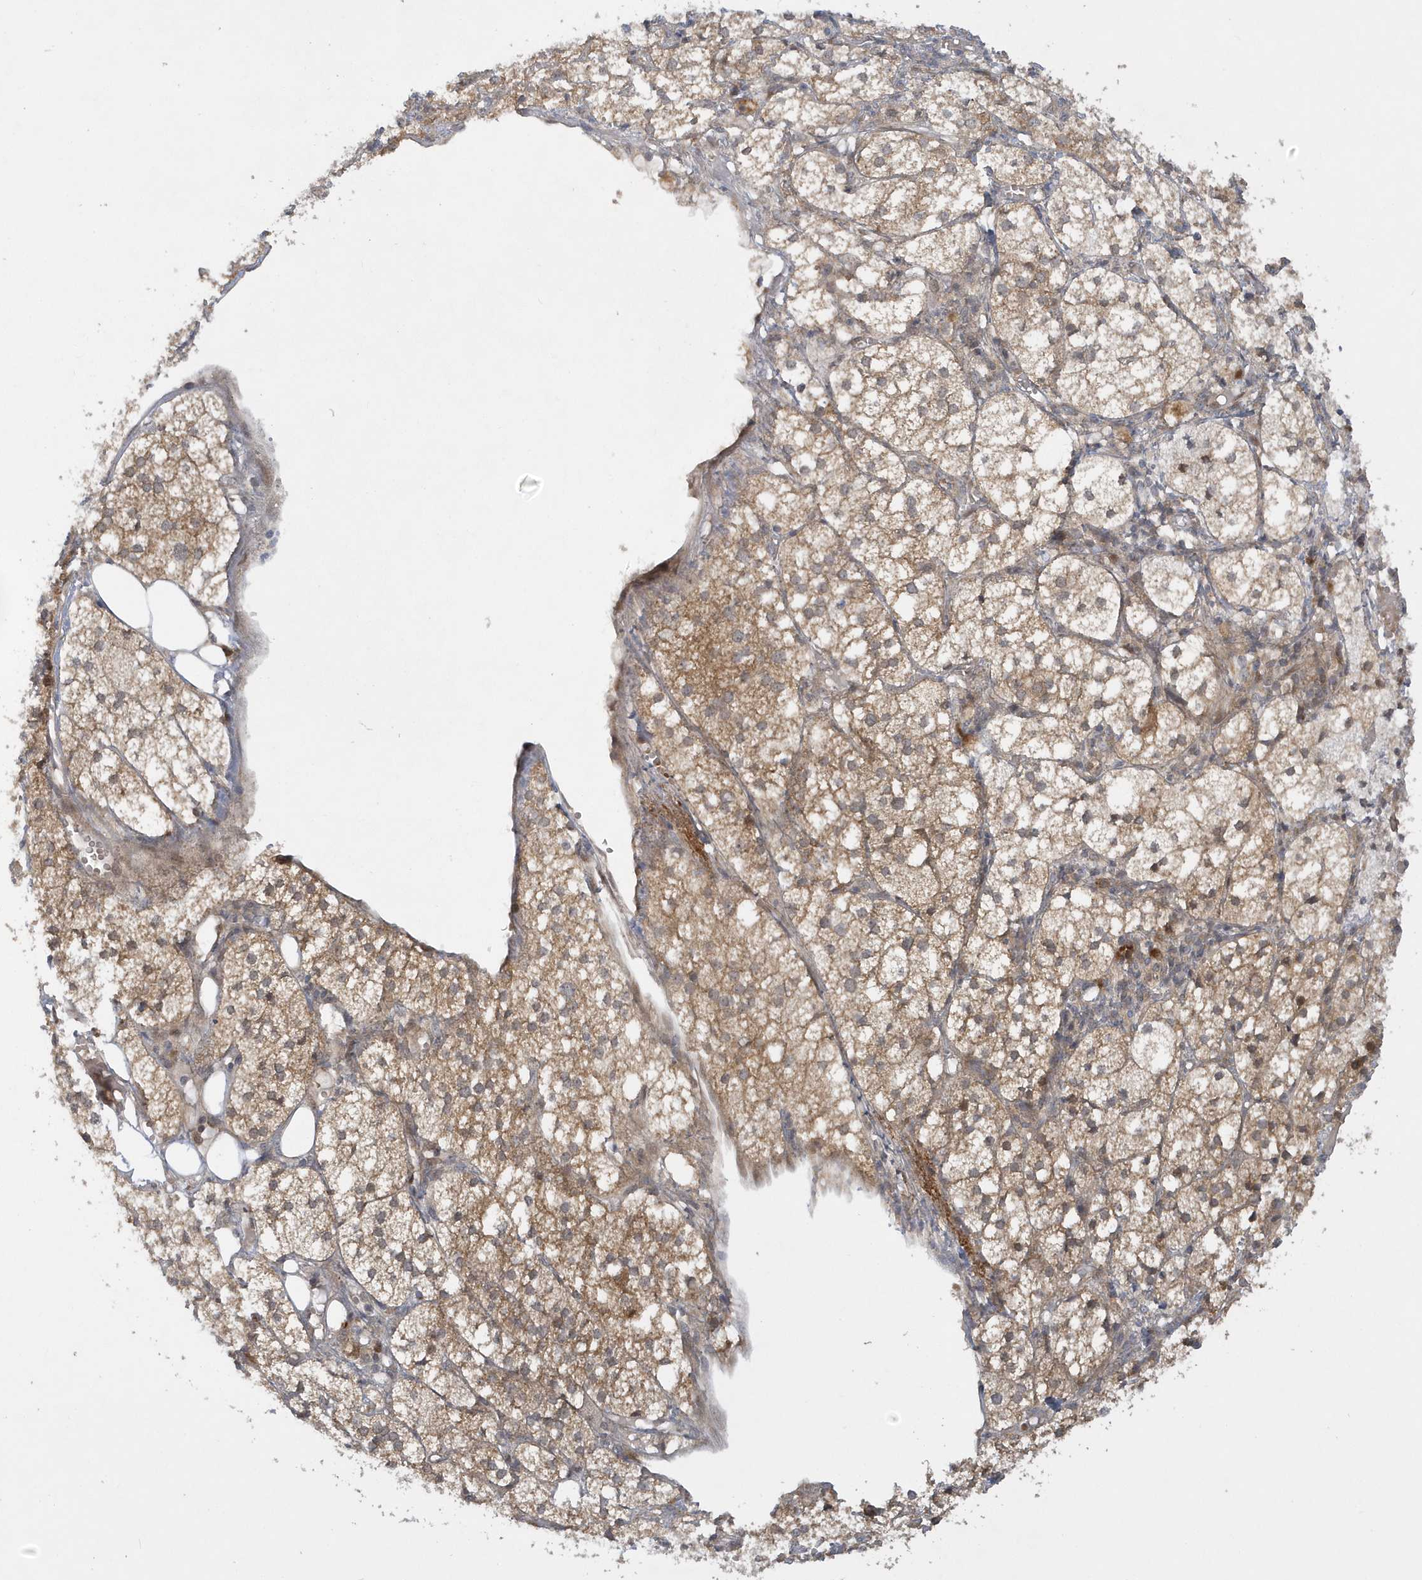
{"staining": {"intensity": "moderate", "quantity": ">75%", "location": "cytoplasmic/membranous"}, "tissue": "adrenal gland", "cell_type": "Glandular cells", "image_type": "normal", "snomed": [{"axis": "morphology", "description": "Normal tissue, NOS"}, {"axis": "topography", "description": "Adrenal gland"}], "caption": "IHC of normal adrenal gland shows medium levels of moderate cytoplasmic/membranous positivity in about >75% of glandular cells. (DAB IHC, brown staining for protein, blue staining for nuclei).", "gene": "ATG4A", "patient": {"sex": "female", "age": 61}}